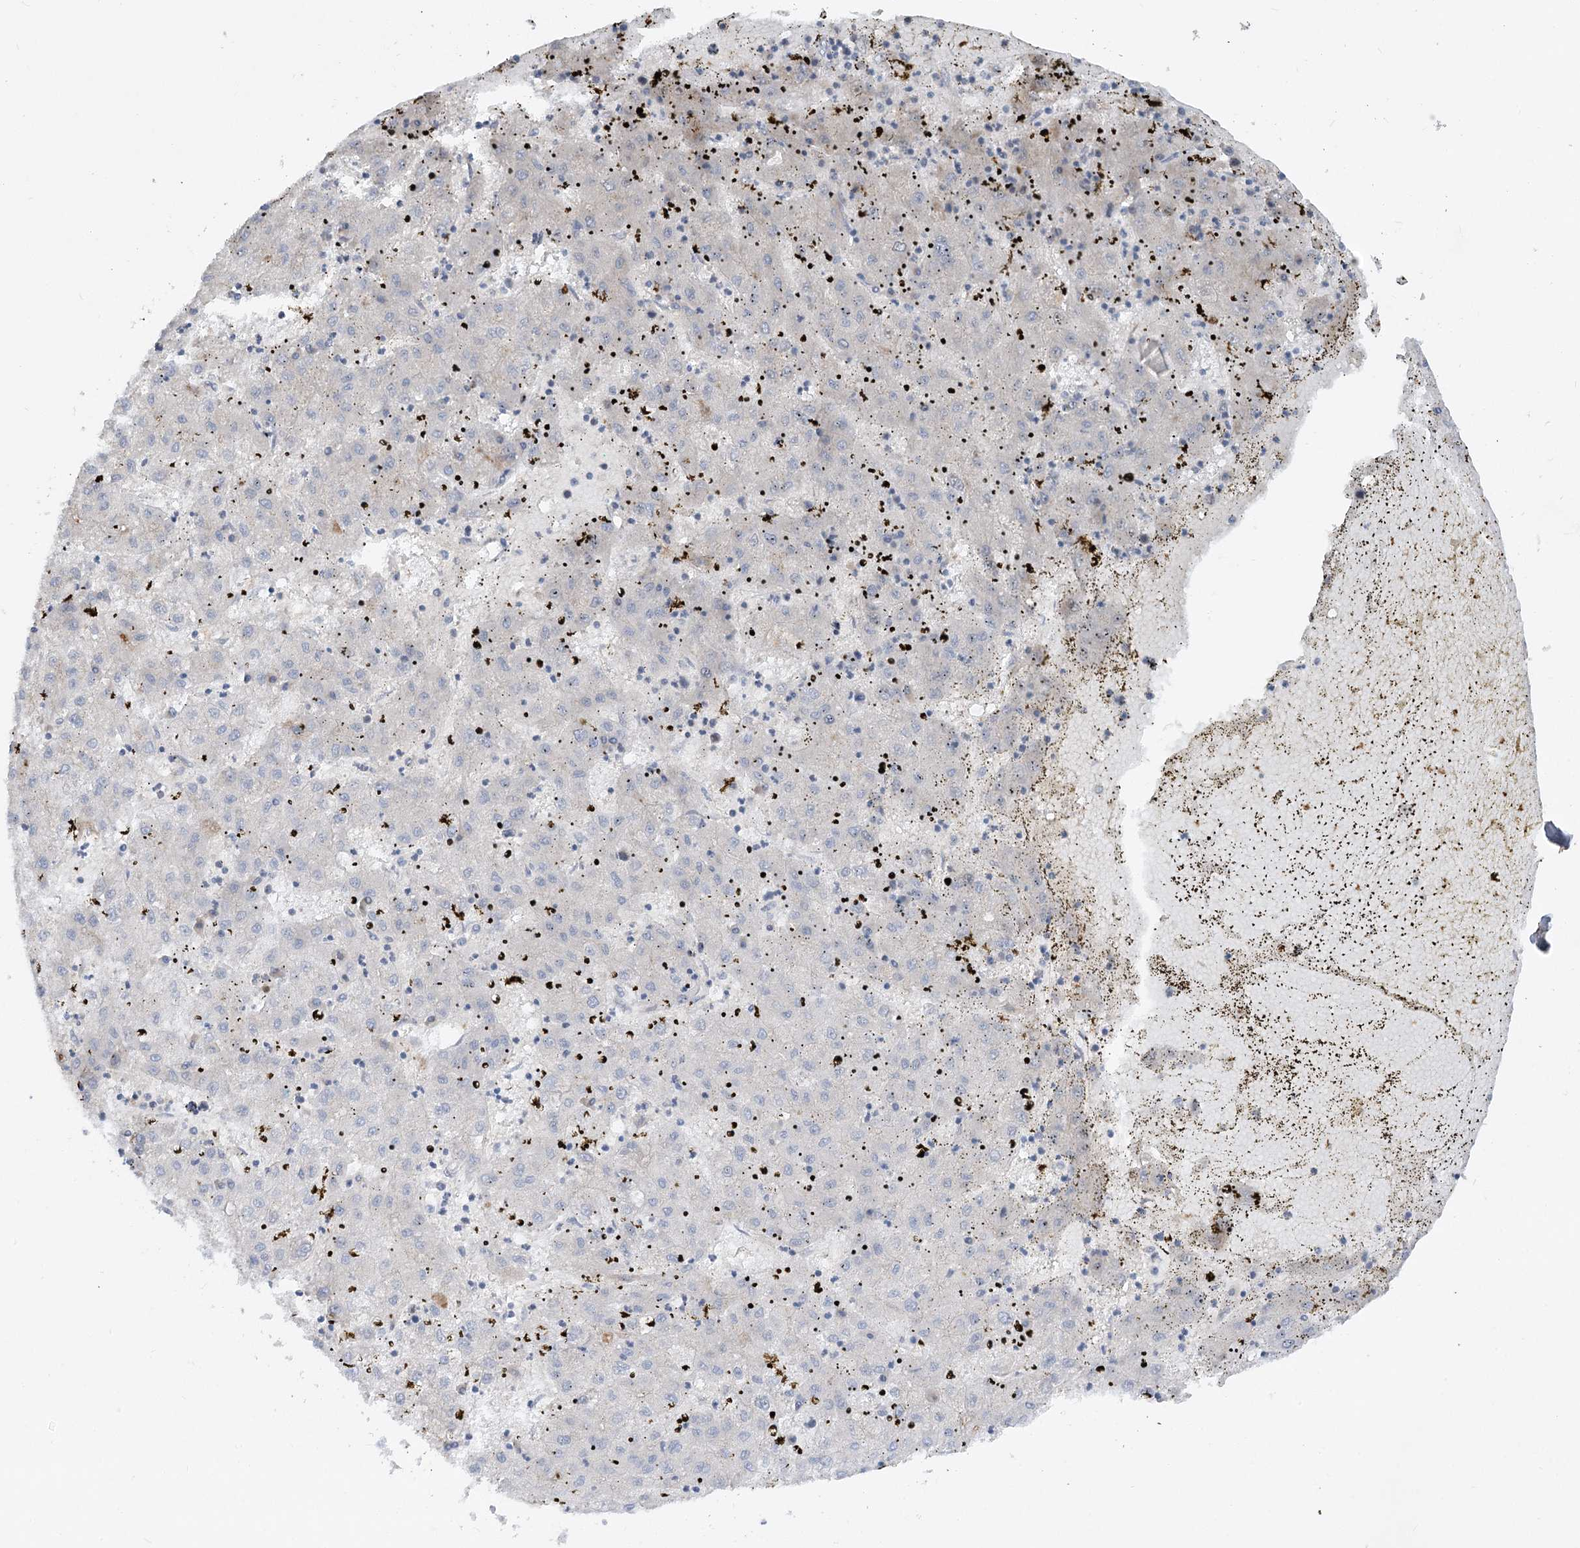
{"staining": {"intensity": "negative", "quantity": "none", "location": "none"}, "tissue": "liver cancer", "cell_type": "Tumor cells", "image_type": "cancer", "snomed": [{"axis": "morphology", "description": "Carcinoma, Hepatocellular, NOS"}, {"axis": "topography", "description": "Liver"}], "caption": "Immunohistochemical staining of liver hepatocellular carcinoma displays no significant expression in tumor cells.", "gene": "FGF19", "patient": {"sex": "male", "age": 72}}